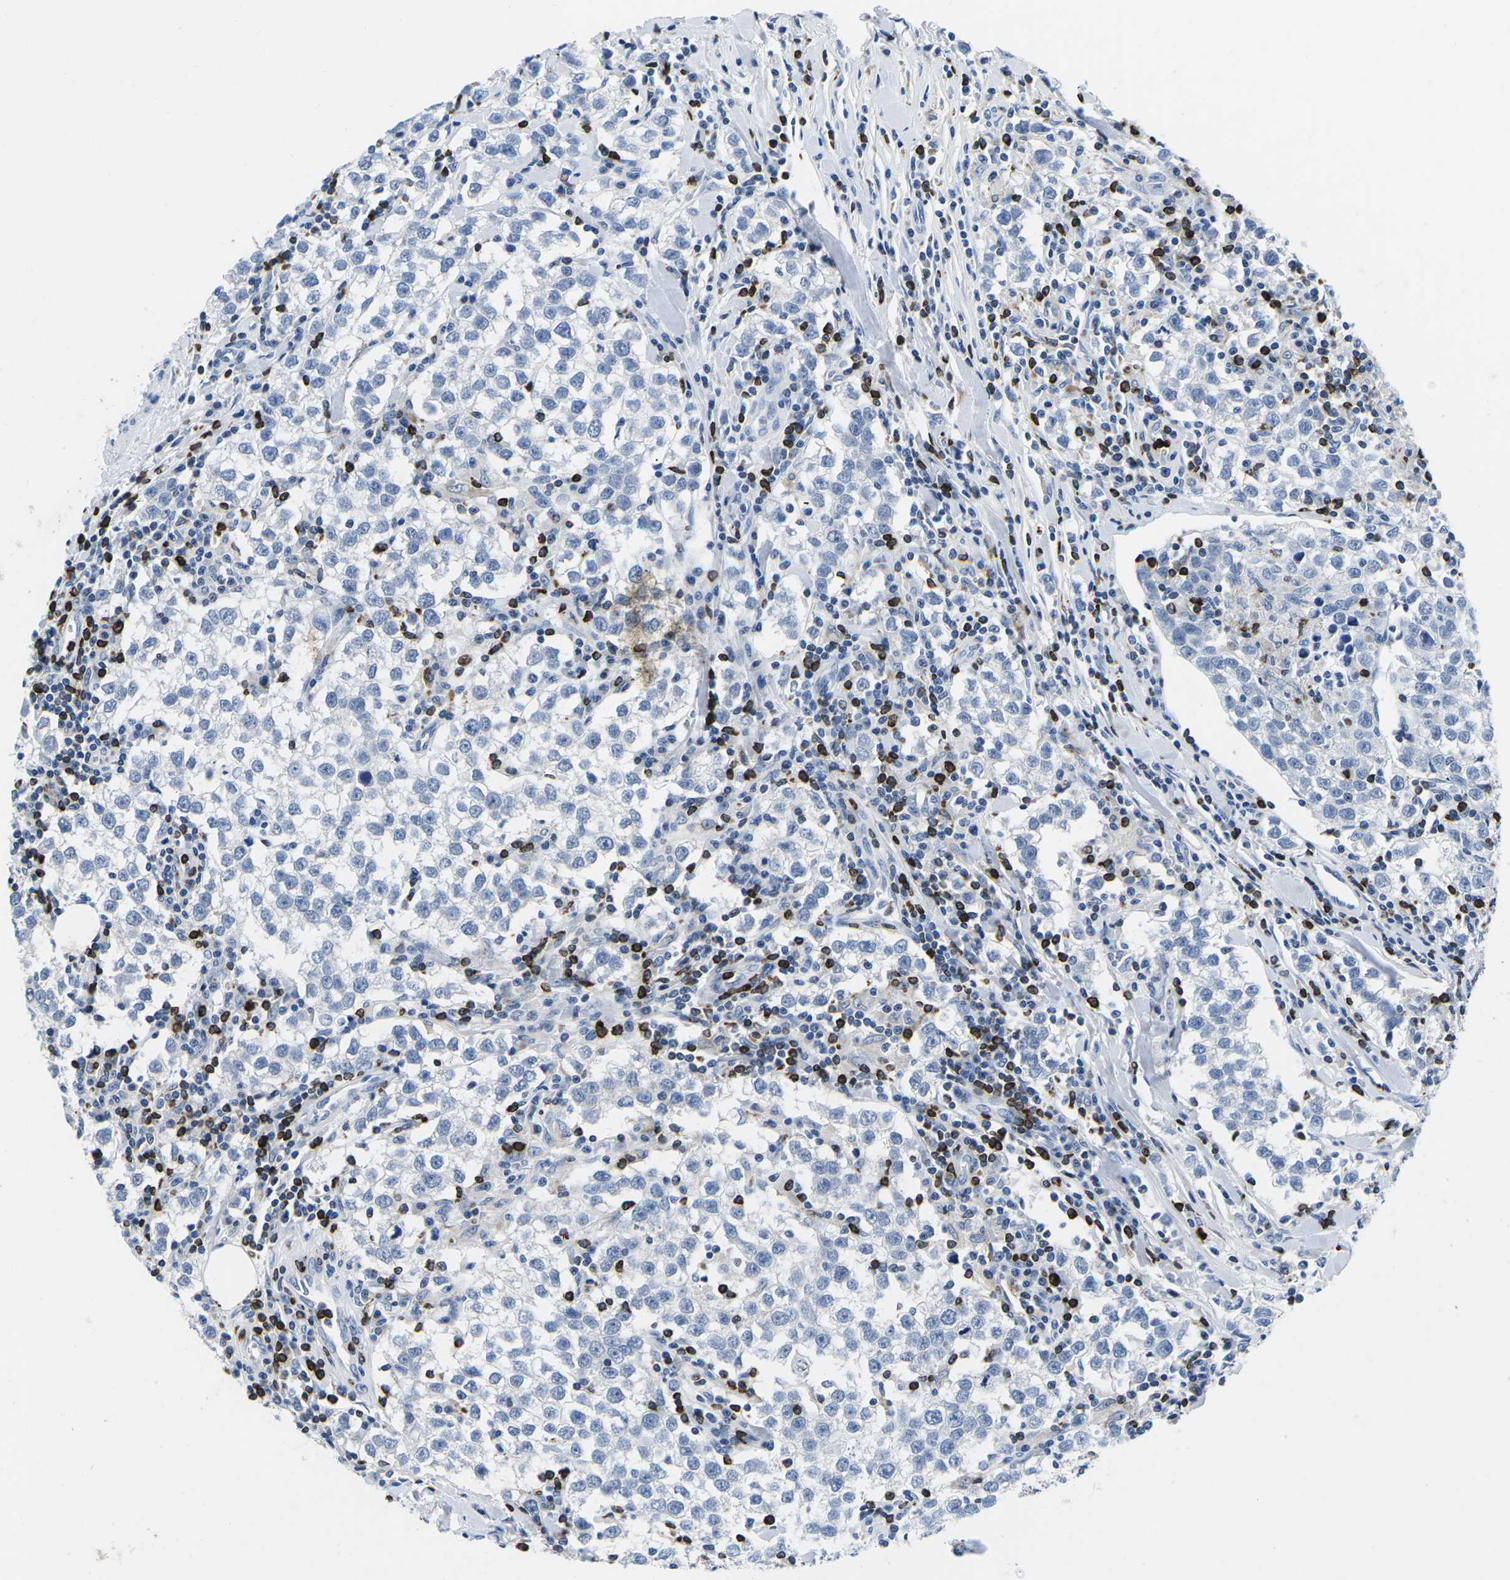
{"staining": {"intensity": "negative", "quantity": "none", "location": "none"}, "tissue": "testis cancer", "cell_type": "Tumor cells", "image_type": "cancer", "snomed": [{"axis": "morphology", "description": "Seminoma, NOS"}, {"axis": "morphology", "description": "Carcinoma, Embryonal, NOS"}, {"axis": "topography", "description": "Testis"}], "caption": "Human testis cancer stained for a protein using immunohistochemistry (IHC) exhibits no expression in tumor cells.", "gene": "CTSW", "patient": {"sex": "male", "age": 36}}